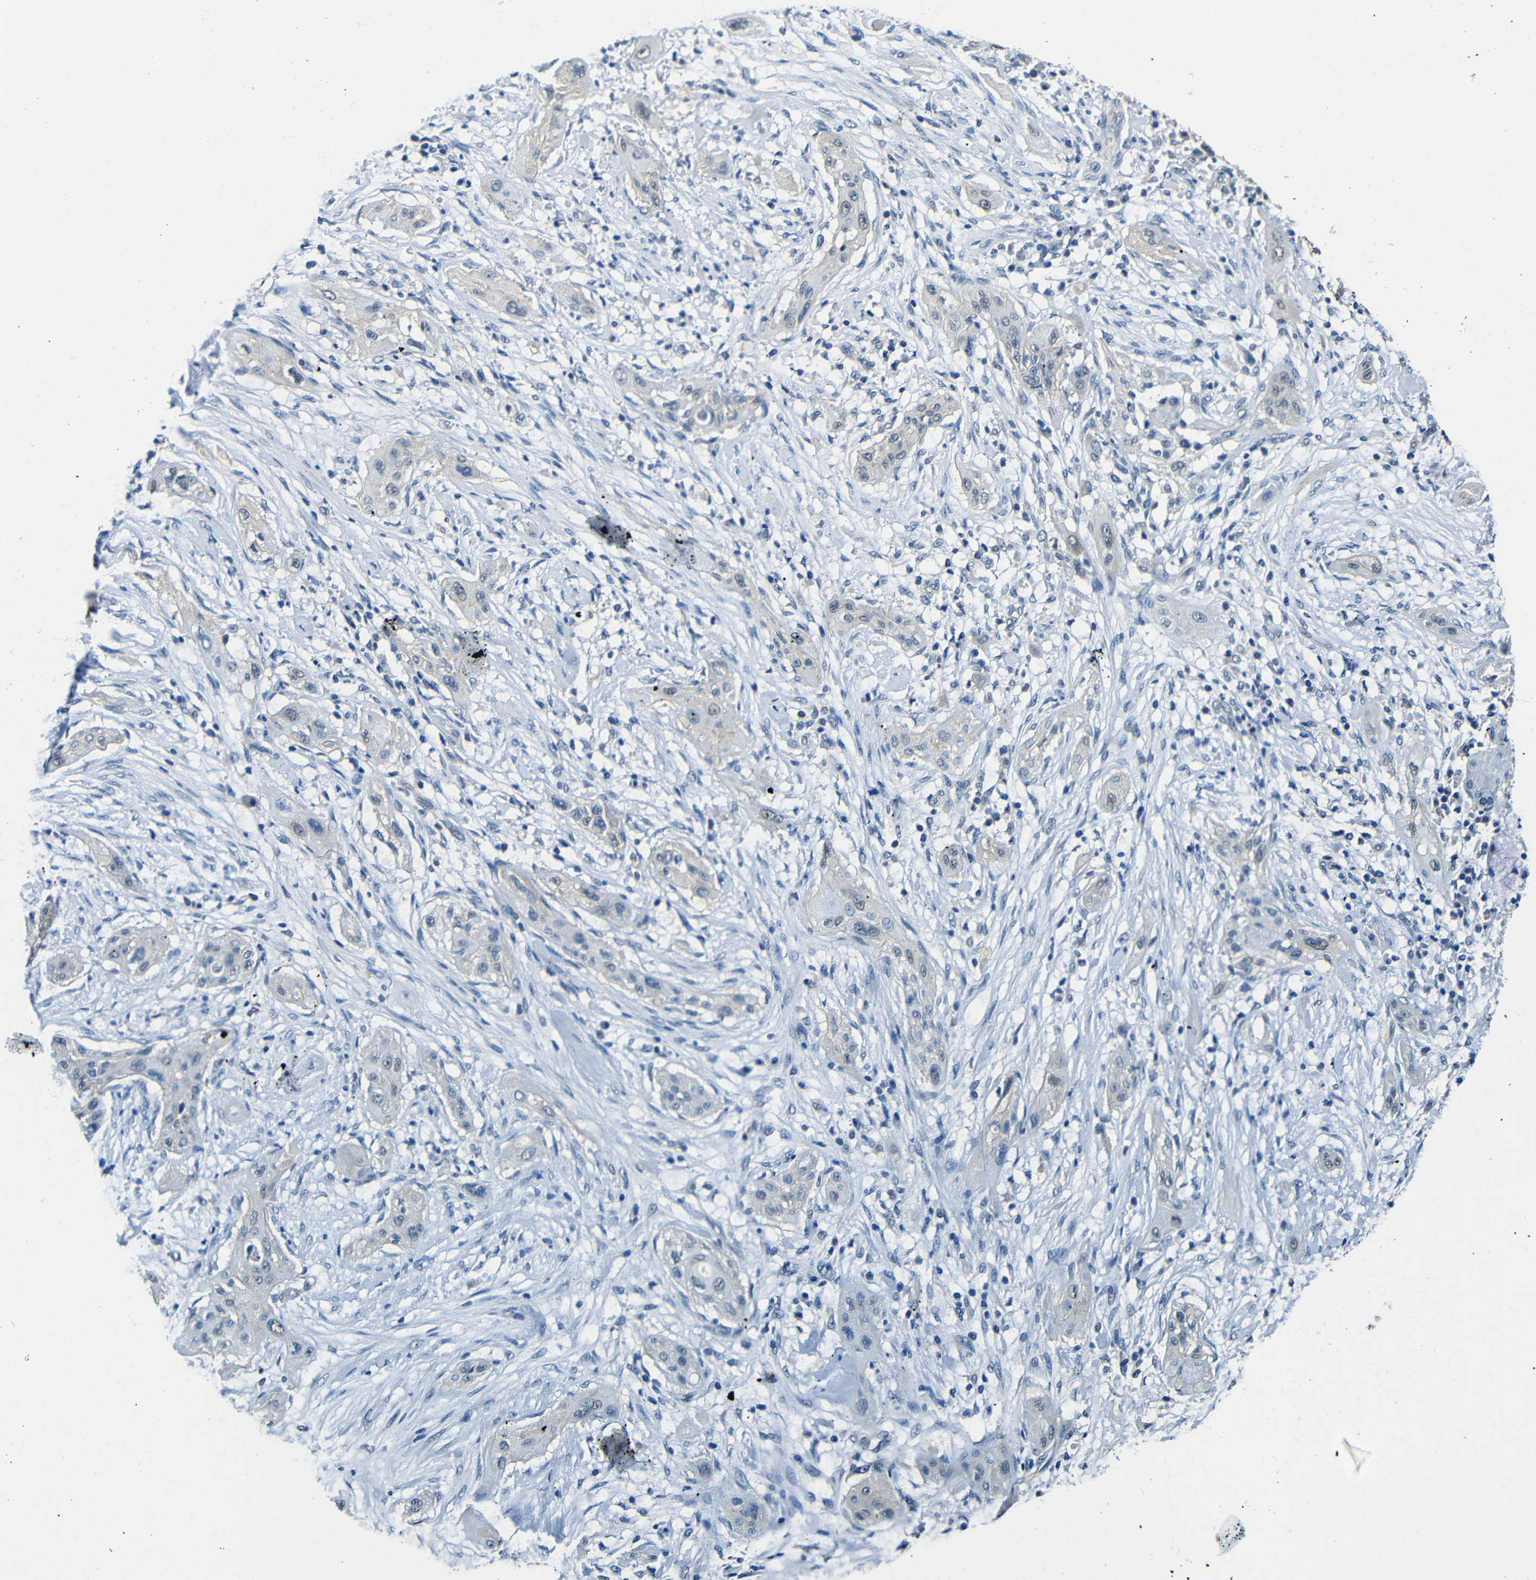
{"staining": {"intensity": "weak", "quantity": "25%-75%", "location": "cytoplasmic/membranous"}, "tissue": "lung cancer", "cell_type": "Tumor cells", "image_type": "cancer", "snomed": [{"axis": "morphology", "description": "Squamous cell carcinoma, NOS"}, {"axis": "topography", "description": "Lung"}], "caption": "Human lung cancer (squamous cell carcinoma) stained with a protein marker displays weak staining in tumor cells.", "gene": "ADAP1", "patient": {"sex": "female", "age": 47}}